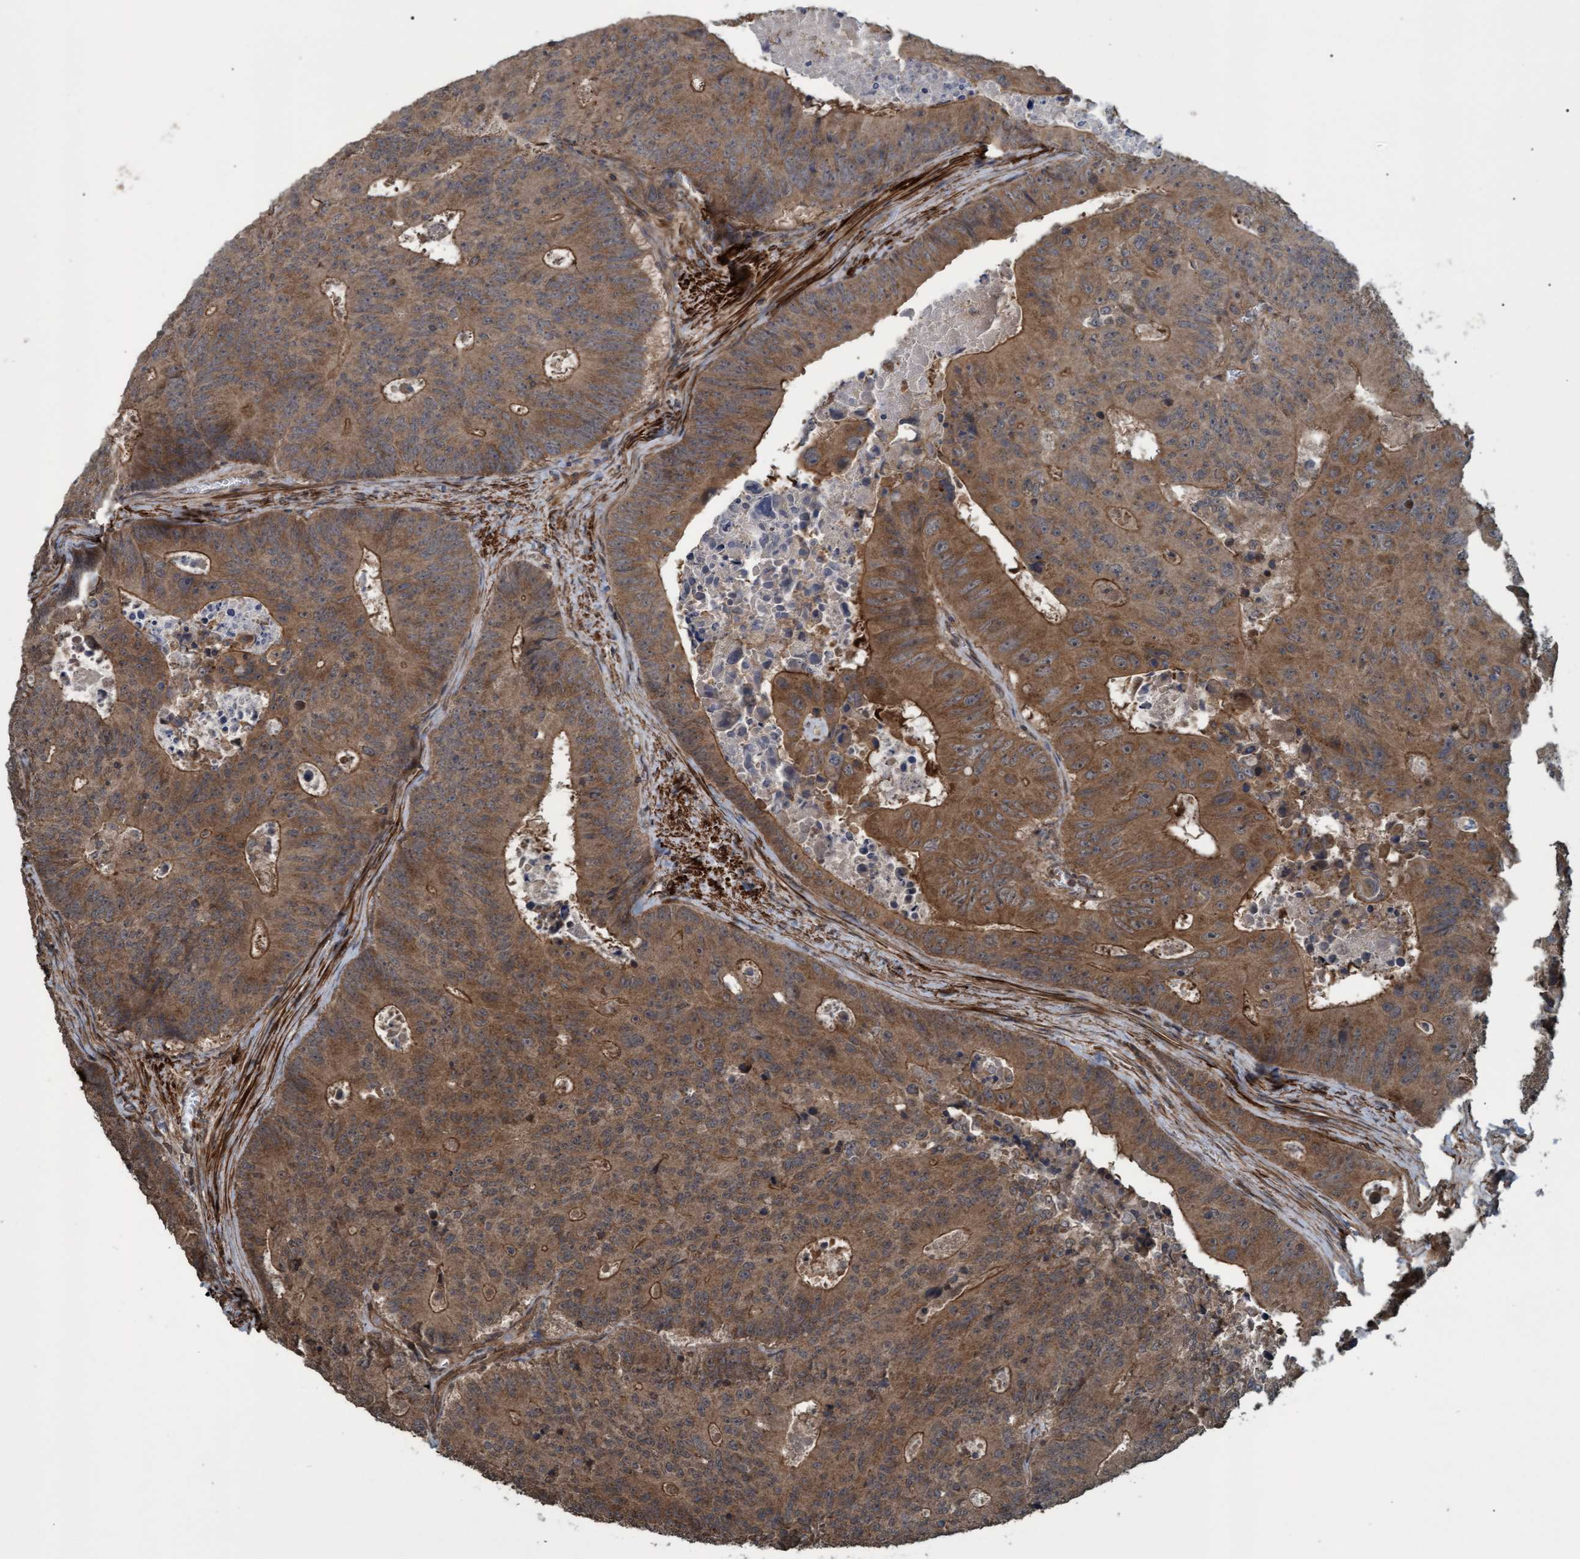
{"staining": {"intensity": "moderate", "quantity": ">75%", "location": "cytoplasmic/membranous"}, "tissue": "colorectal cancer", "cell_type": "Tumor cells", "image_type": "cancer", "snomed": [{"axis": "morphology", "description": "Adenocarcinoma, NOS"}, {"axis": "topography", "description": "Colon"}], "caption": "This histopathology image reveals IHC staining of human colorectal cancer (adenocarcinoma), with medium moderate cytoplasmic/membranous positivity in approximately >75% of tumor cells.", "gene": "GGT6", "patient": {"sex": "male", "age": 87}}